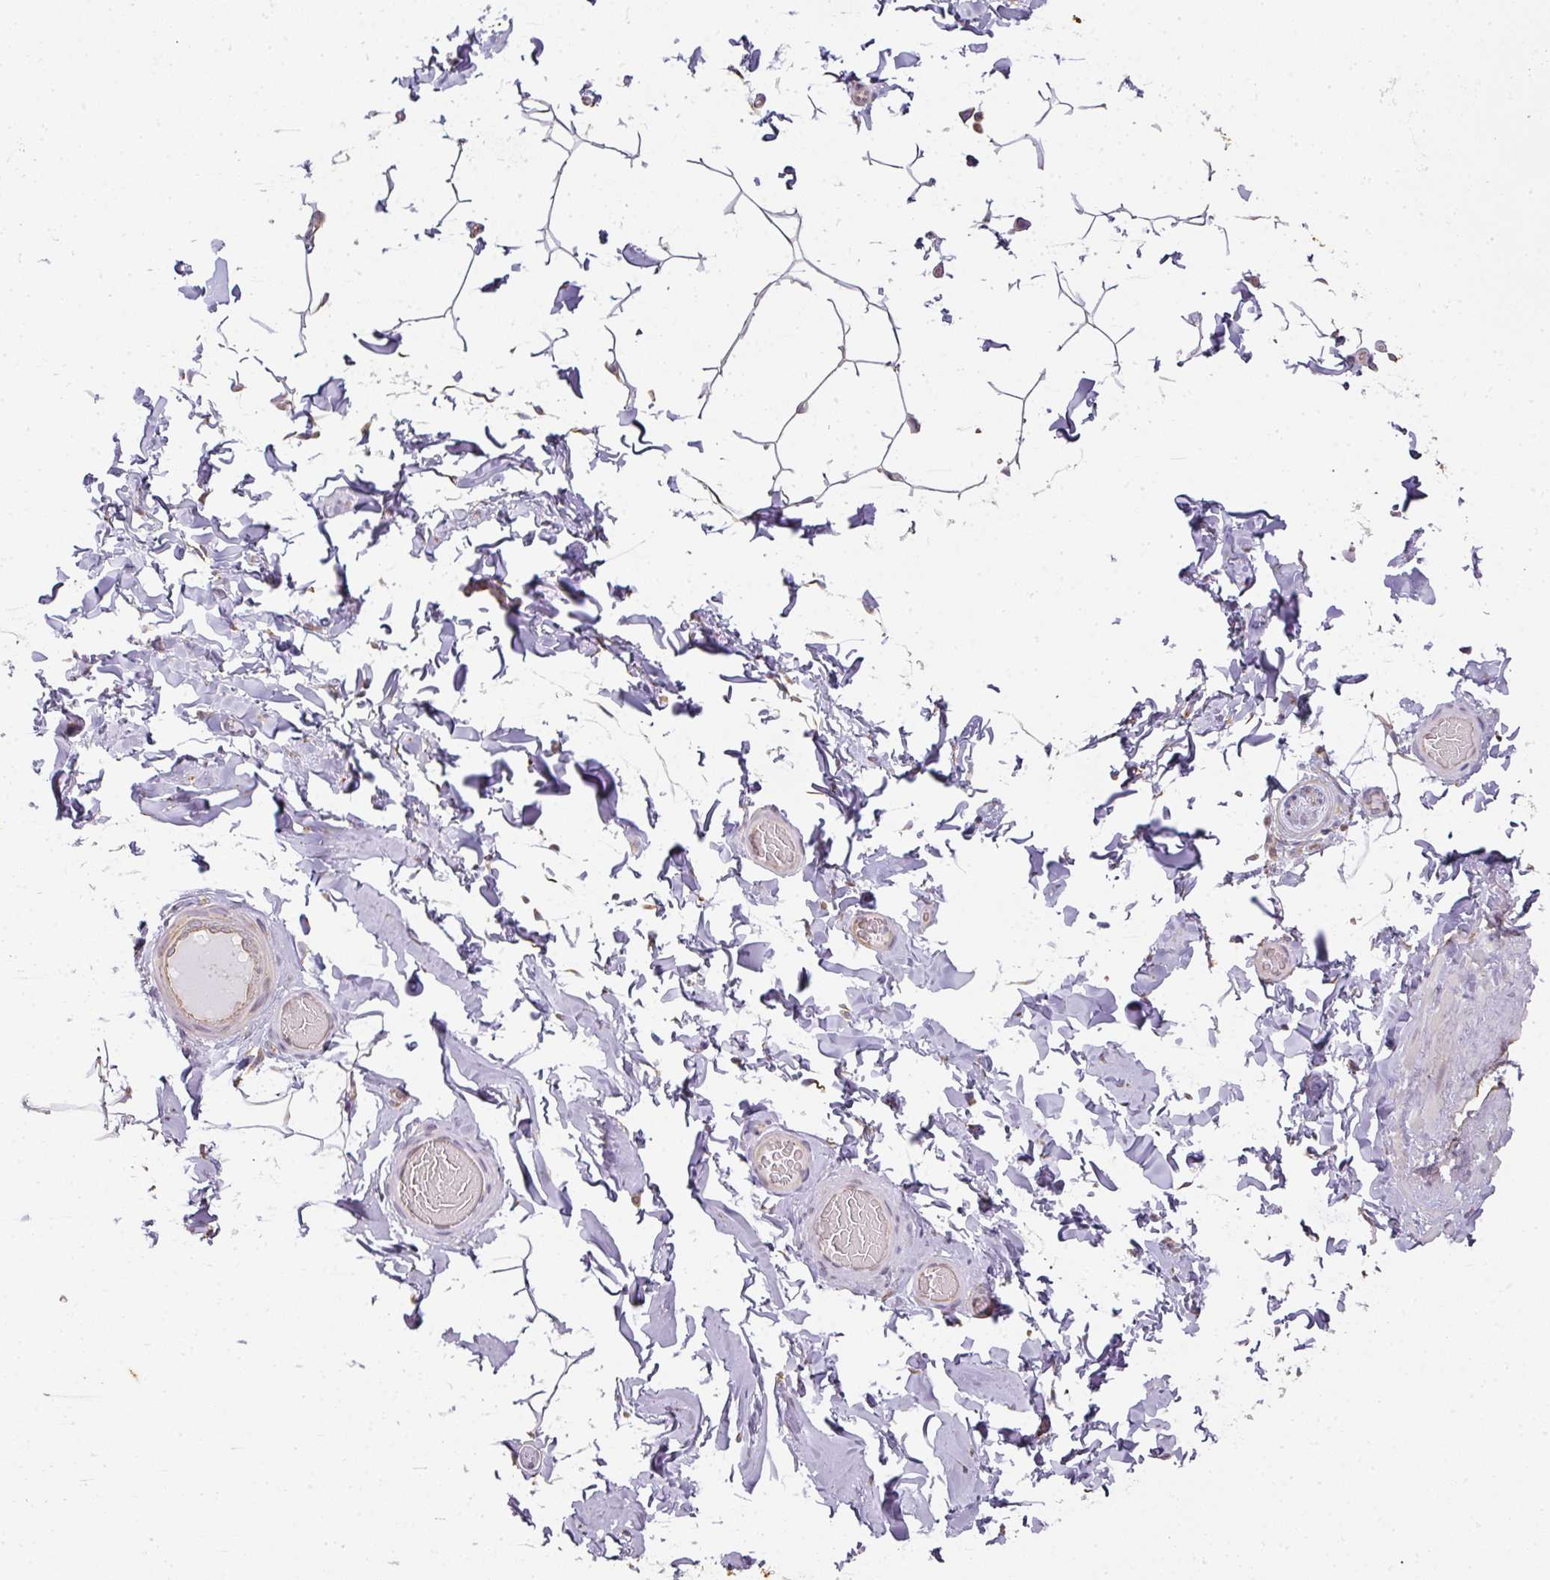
{"staining": {"intensity": "weak", "quantity": "25%-75%", "location": "cytoplasmic/membranous"}, "tissue": "adipose tissue", "cell_type": "Adipocytes", "image_type": "normal", "snomed": [{"axis": "morphology", "description": "Normal tissue, NOS"}, {"axis": "topography", "description": "Soft tissue"}, {"axis": "topography", "description": "Adipose tissue"}, {"axis": "topography", "description": "Vascular tissue"}, {"axis": "topography", "description": "Peripheral nerve tissue"}], "caption": "About 25%-75% of adipocytes in normal adipose tissue demonstrate weak cytoplasmic/membranous protein positivity as visualized by brown immunohistochemical staining.", "gene": "ATP8B2", "patient": {"sex": "male", "age": 46}}